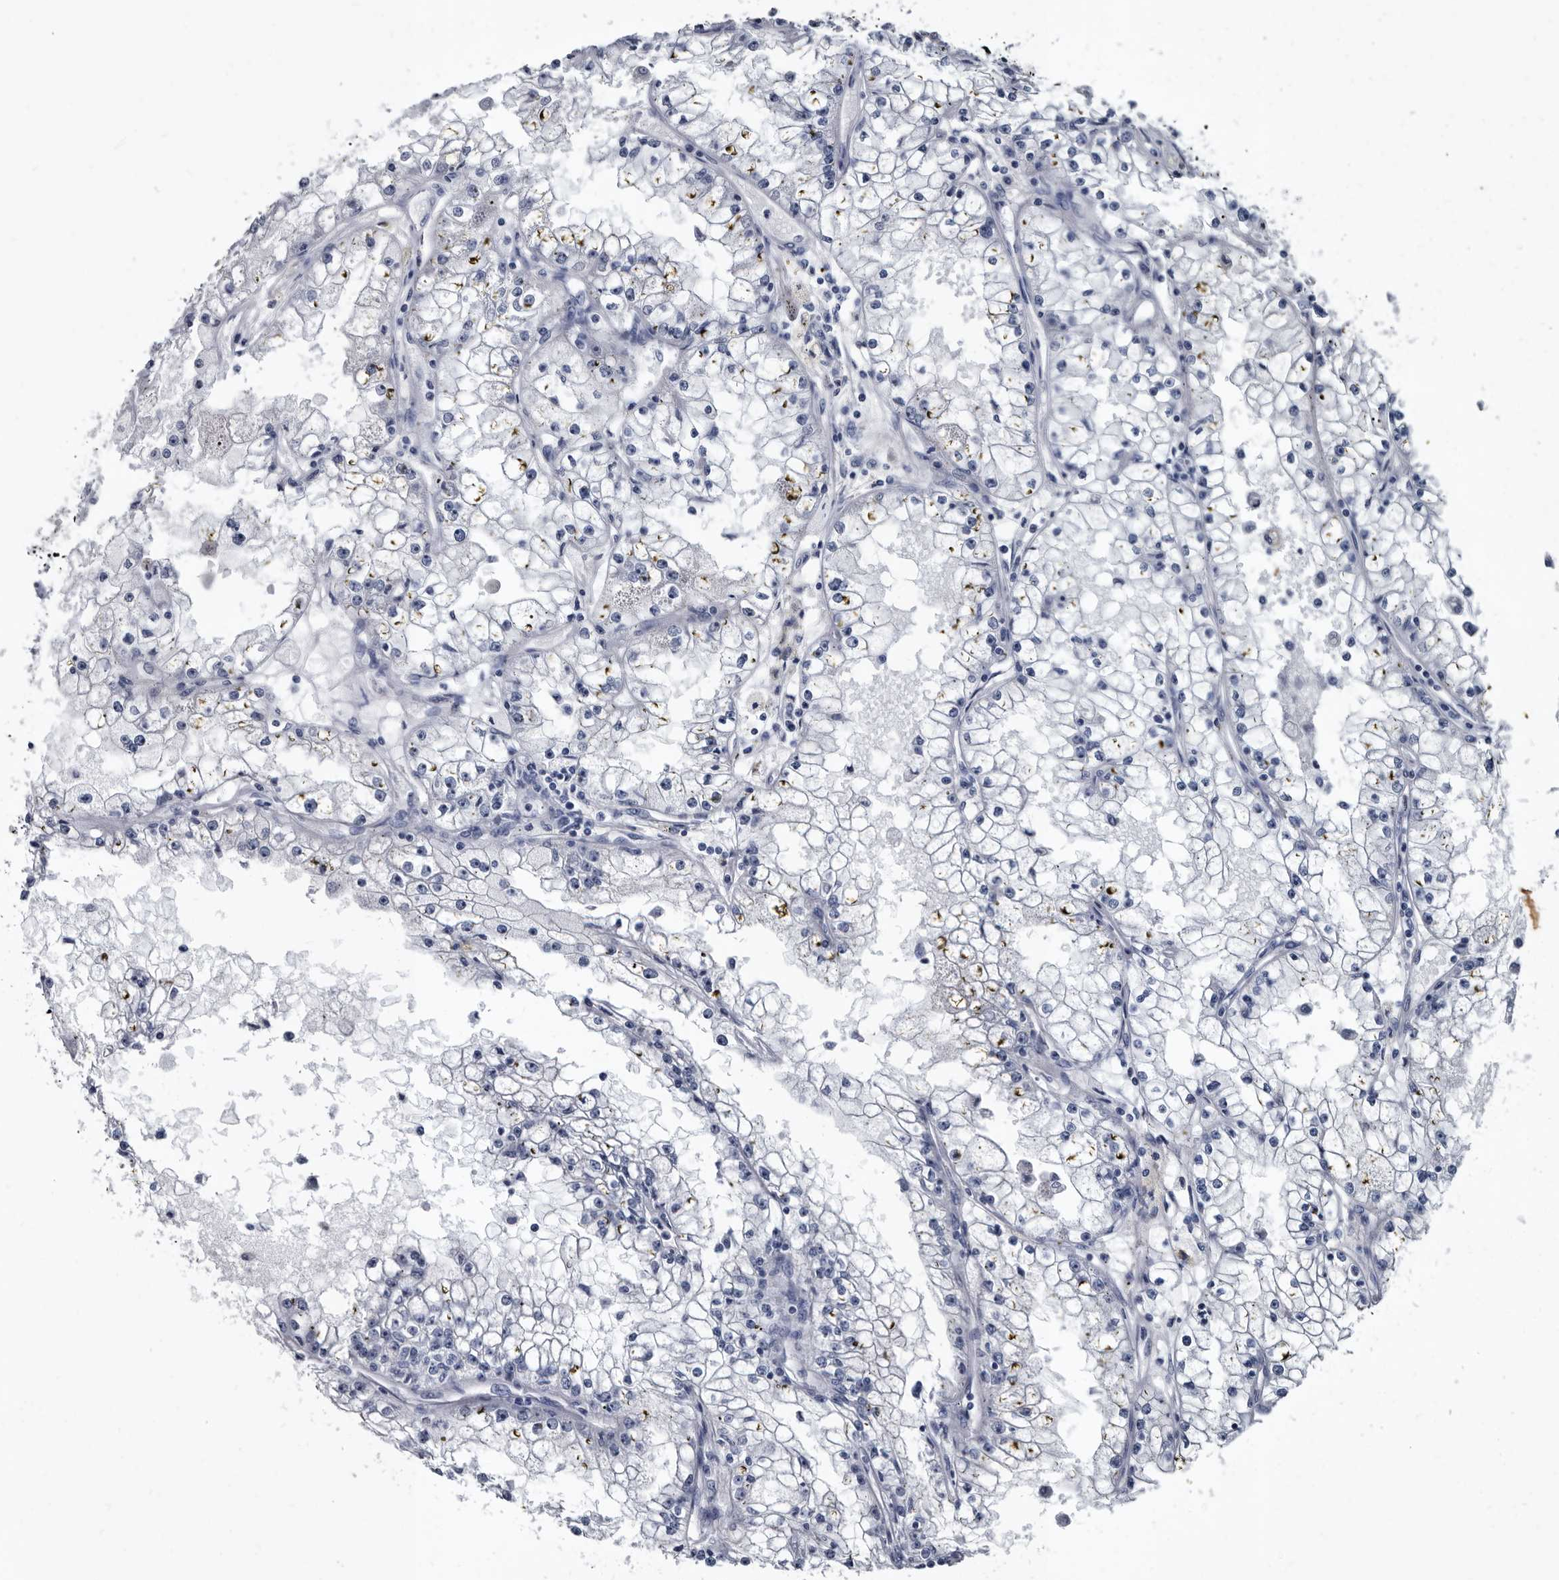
{"staining": {"intensity": "negative", "quantity": "none", "location": "none"}, "tissue": "renal cancer", "cell_type": "Tumor cells", "image_type": "cancer", "snomed": [{"axis": "morphology", "description": "Adenocarcinoma, NOS"}, {"axis": "topography", "description": "Kidney"}], "caption": "Immunohistochemistry of human adenocarcinoma (renal) demonstrates no staining in tumor cells.", "gene": "PRSS8", "patient": {"sex": "male", "age": 56}}